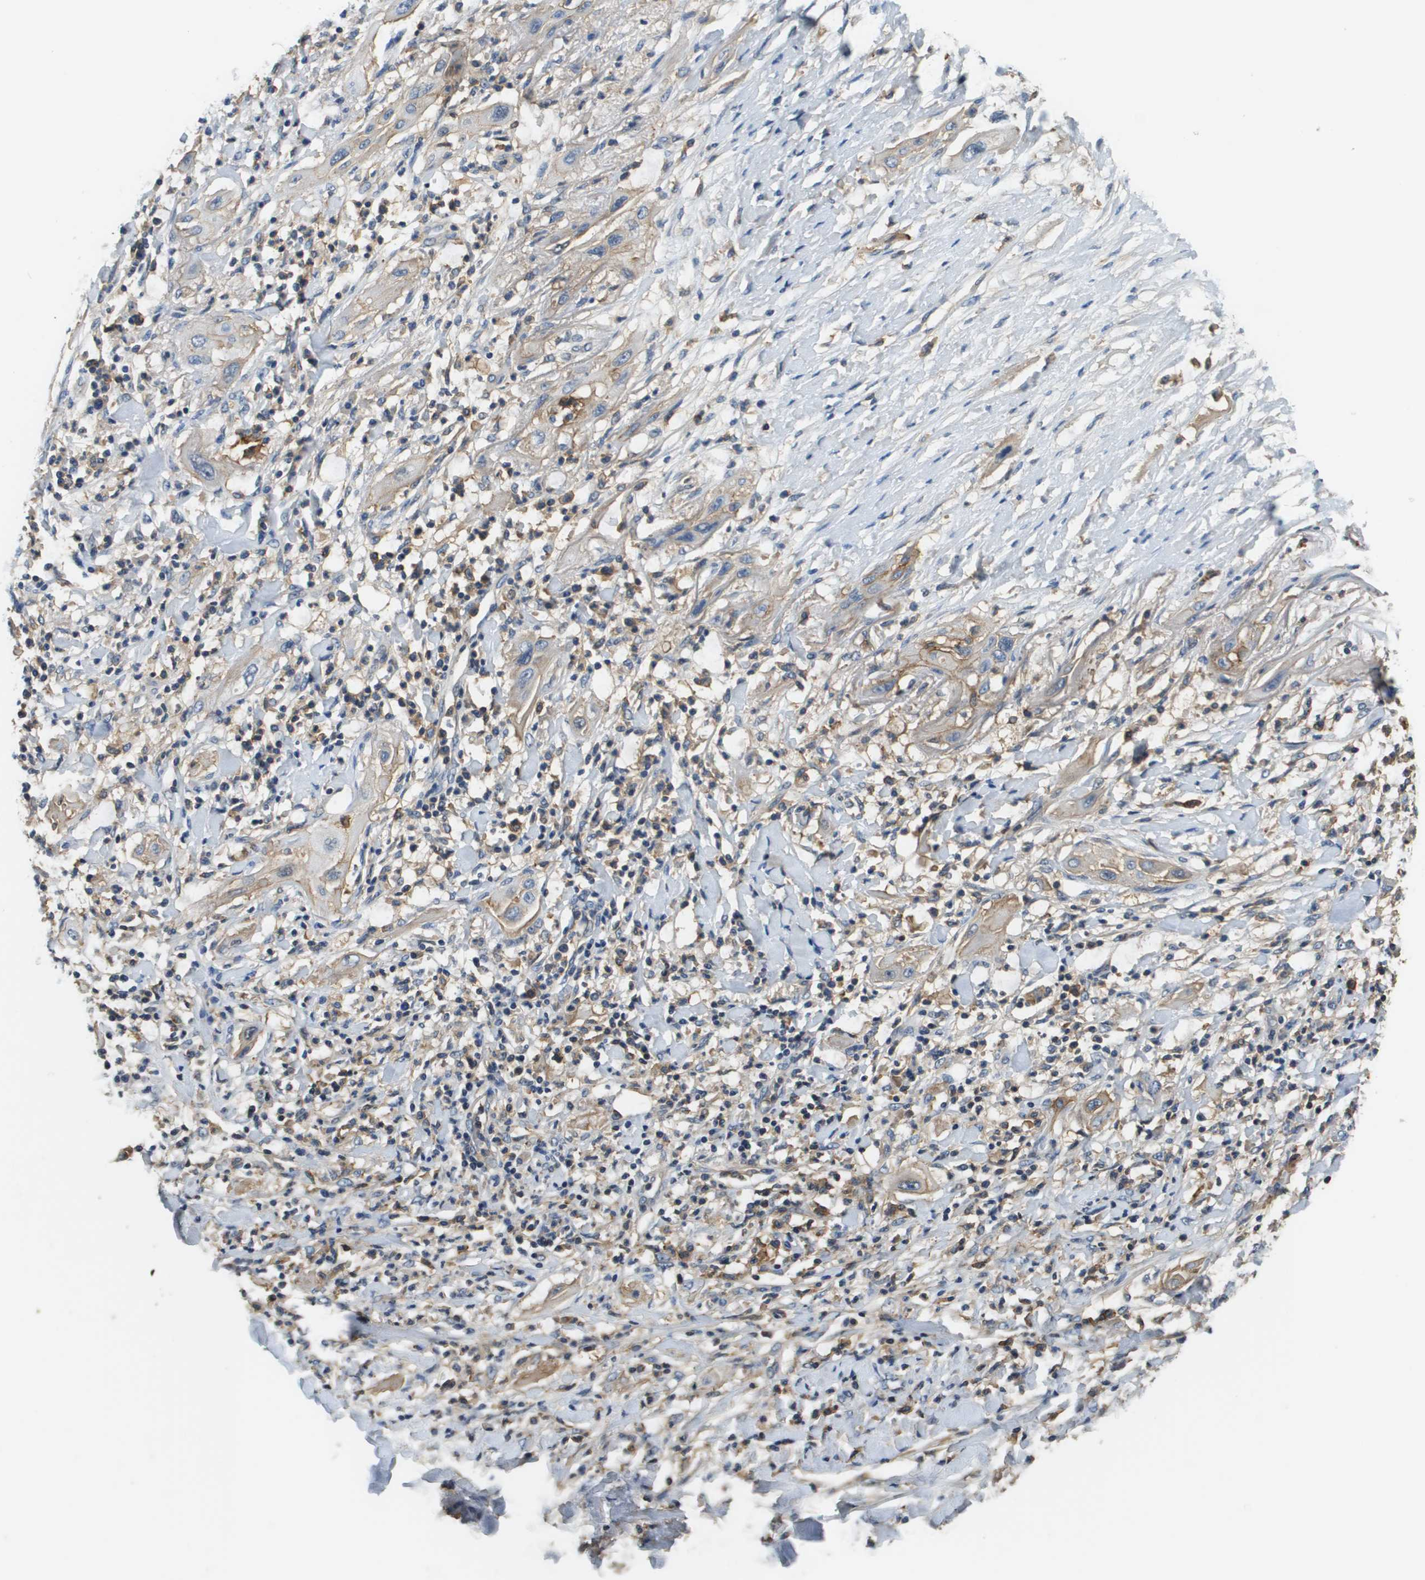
{"staining": {"intensity": "negative", "quantity": "none", "location": "none"}, "tissue": "lung cancer", "cell_type": "Tumor cells", "image_type": "cancer", "snomed": [{"axis": "morphology", "description": "Squamous cell carcinoma, NOS"}, {"axis": "topography", "description": "Lung"}], "caption": "The image displays no staining of tumor cells in lung cancer (squamous cell carcinoma).", "gene": "SLC16A3", "patient": {"sex": "female", "age": 47}}